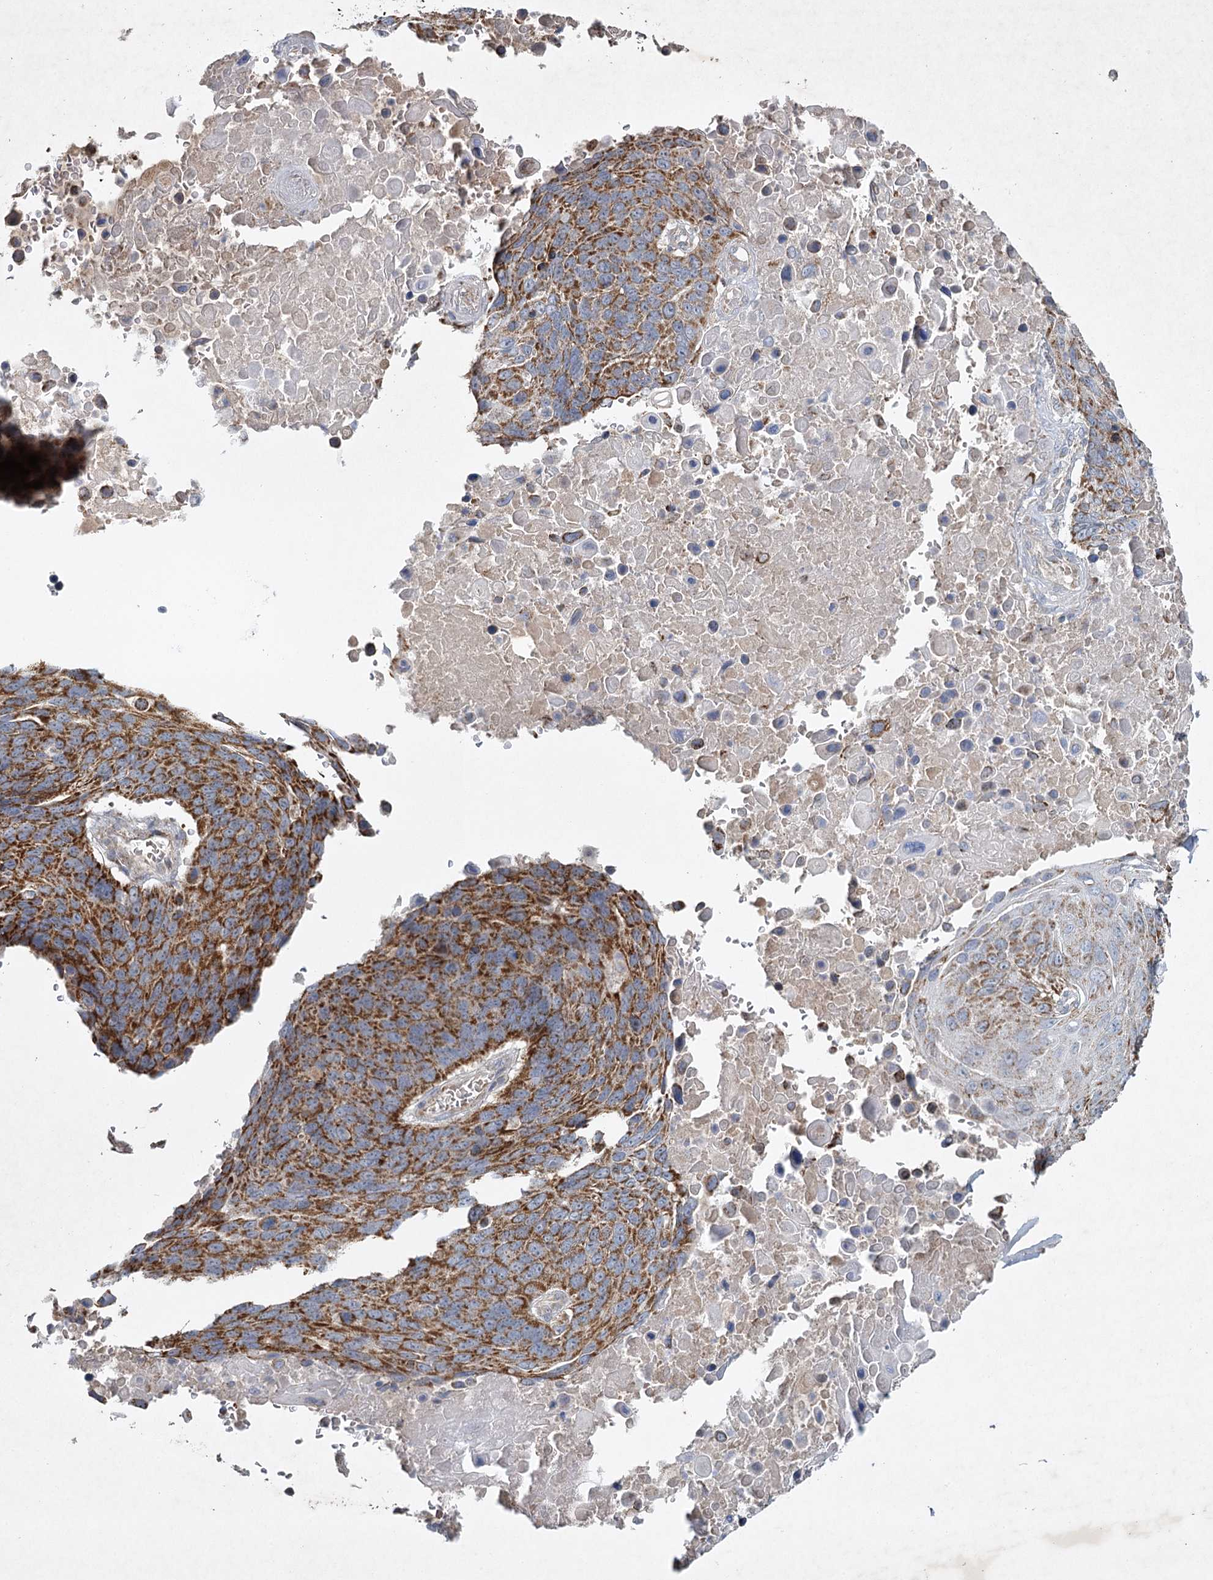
{"staining": {"intensity": "strong", "quantity": ">75%", "location": "cytoplasmic/membranous"}, "tissue": "lung cancer", "cell_type": "Tumor cells", "image_type": "cancer", "snomed": [{"axis": "morphology", "description": "Squamous cell carcinoma, NOS"}, {"axis": "topography", "description": "Lung"}], "caption": "Protein analysis of lung cancer (squamous cell carcinoma) tissue displays strong cytoplasmic/membranous staining in about >75% of tumor cells.", "gene": "MRPL44", "patient": {"sex": "male", "age": 66}}